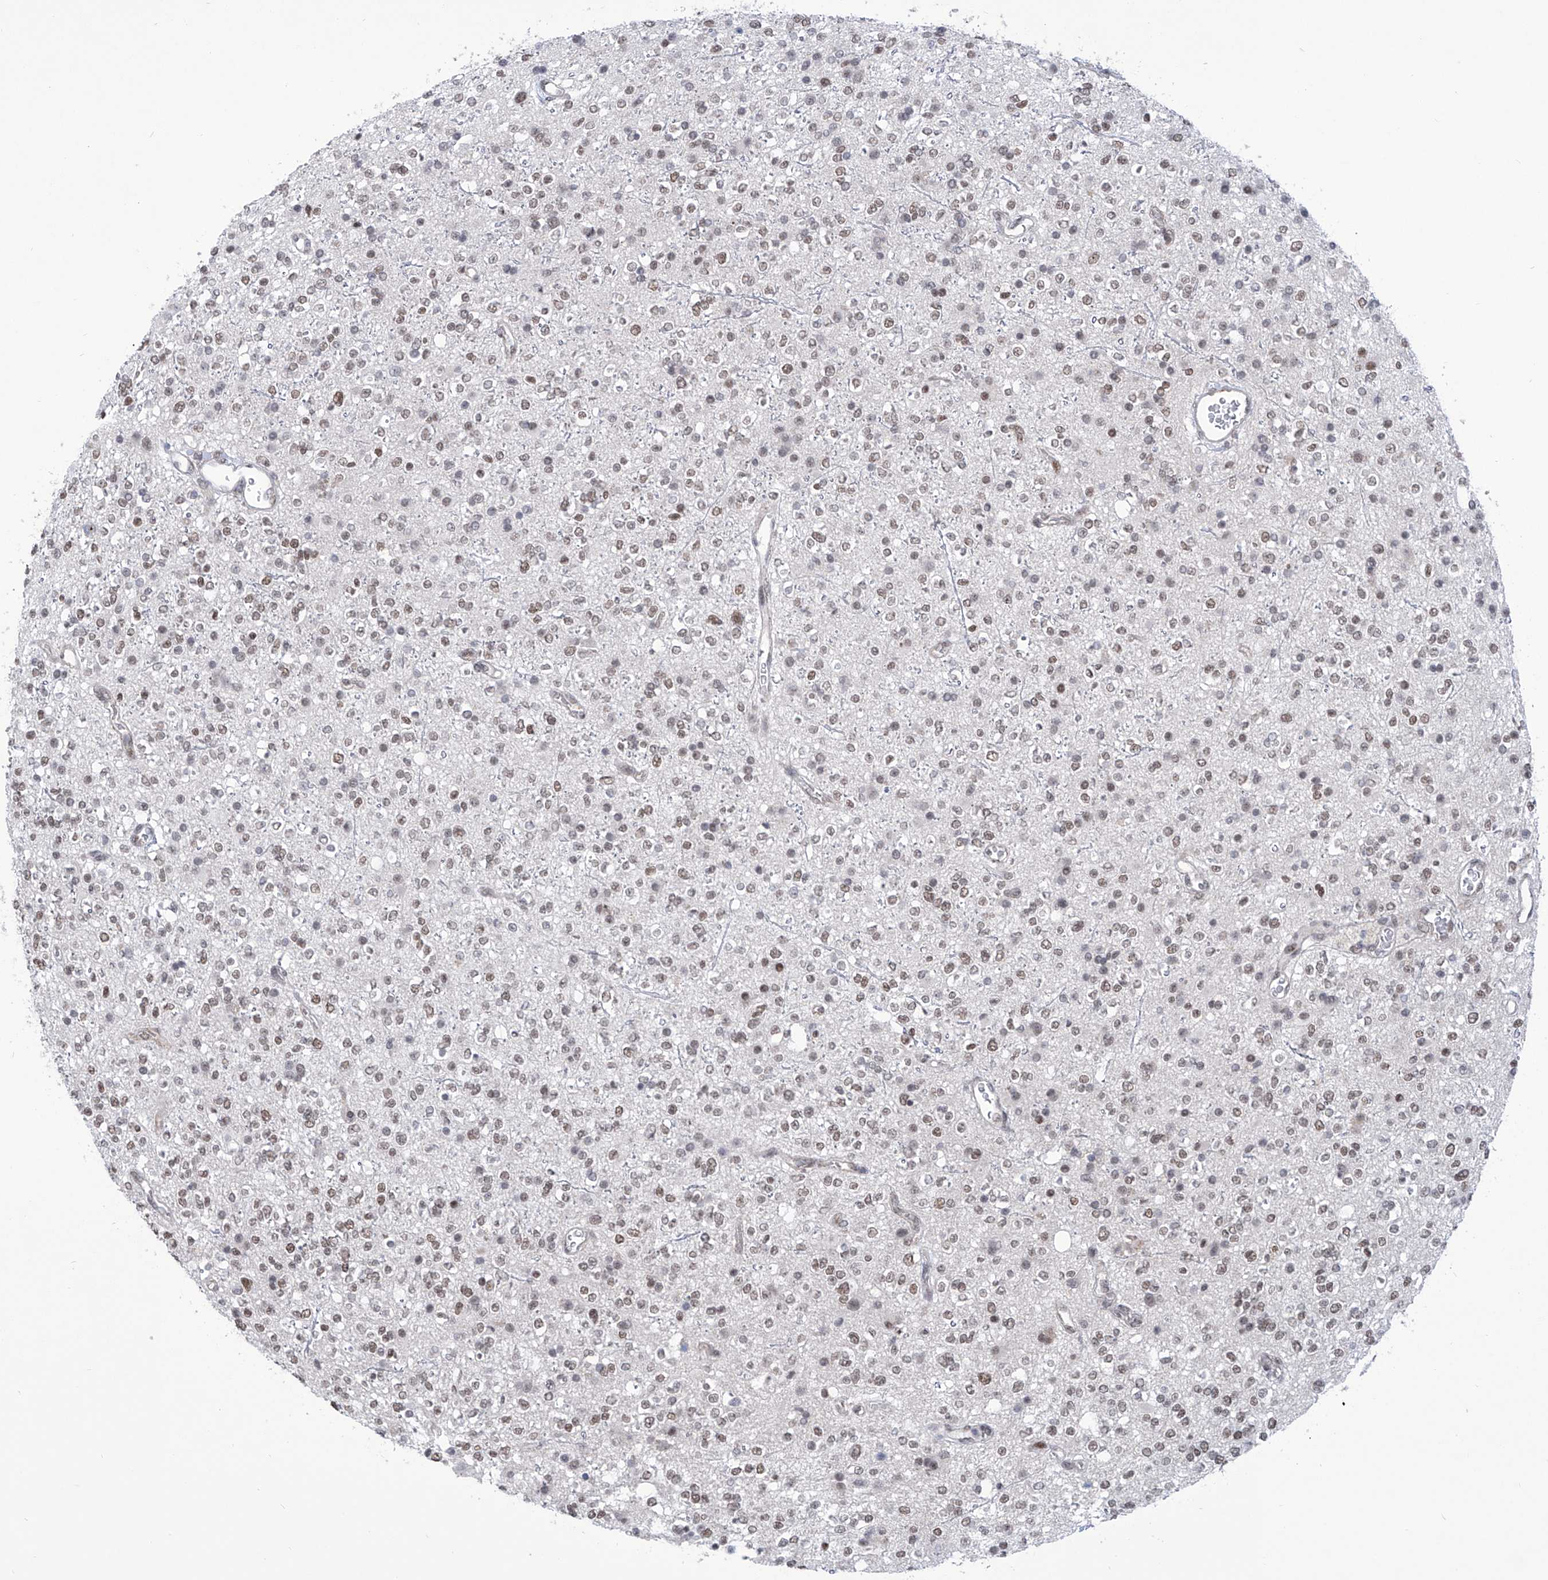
{"staining": {"intensity": "weak", "quantity": ">75%", "location": "nuclear"}, "tissue": "glioma", "cell_type": "Tumor cells", "image_type": "cancer", "snomed": [{"axis": "morphology", "description": "Glioma, malignant, High grade"}, {"axis": "topography", "description": "Brain"}], "caption": "Malignant glioma (high-grade) stained for a protein (brown) exhibits weak nuclear positive staining in about >75% of tumor cells.", "gene": "CEP290", "patient": {"sex": "male", "age": 34}}